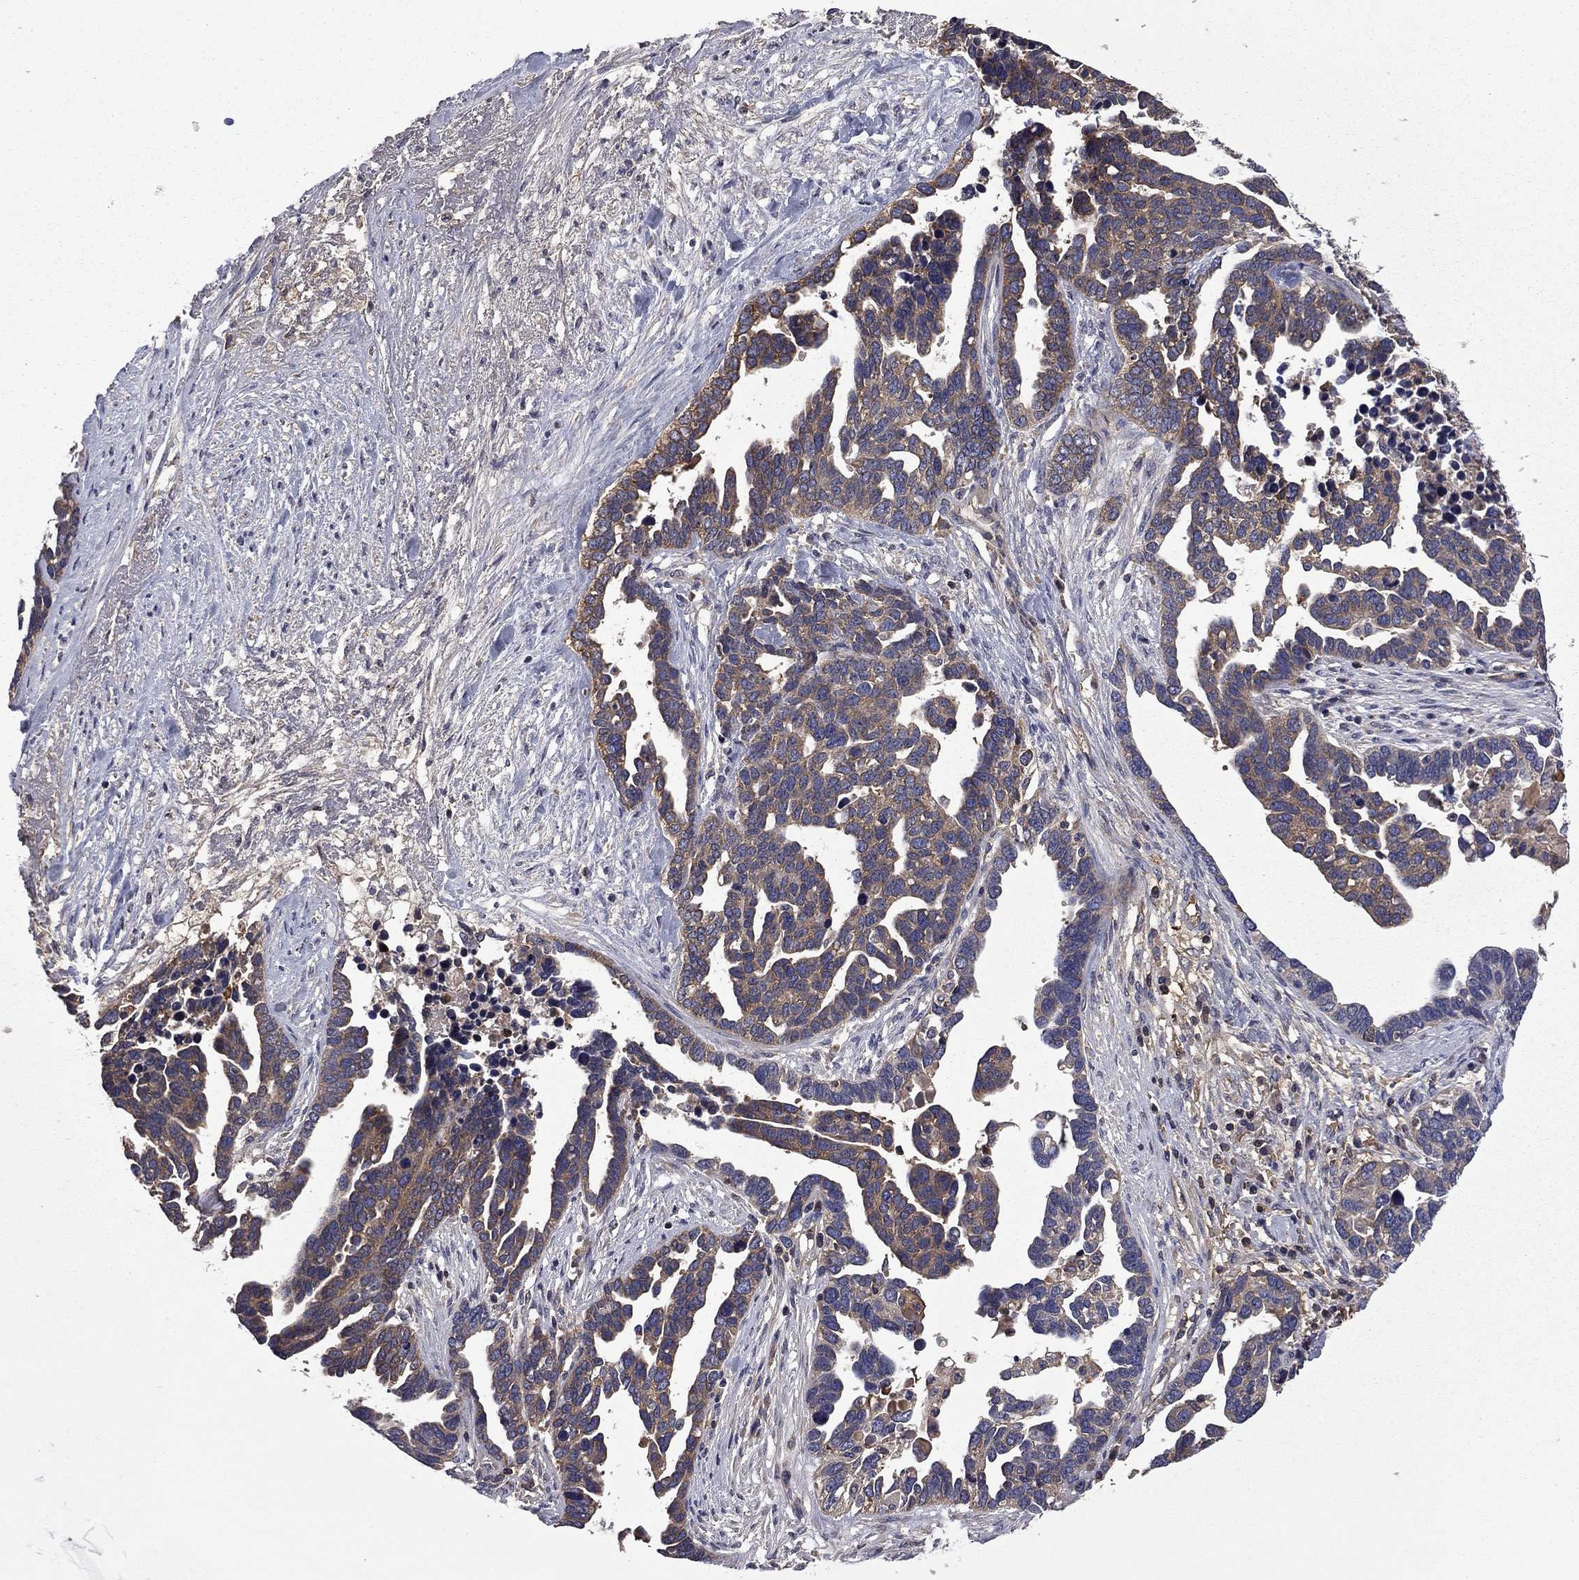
{"staining": {"intensity": "weak", "quantity": "25%-75%", "location": "cytoplasmic/membranous"}, "tissue": "ovarian cancer", "cell_type": "Tumor cells", "image_type": "cancer", "snomed": [{"axis": "morphology", "description": "Cystadenocarcinoma, serous, NOS"}, {"axis": "topography", "description": "Ovary"}], "caption": "IHC of ovarian serous cystadenocarcinoma exhibits low levels of weak cytoplasmic/membranous staining in approximately 25%-75% of tumor cells. Nuclei are stained in blue.", "gene": "CEACAM7", "patient": {"sex": "female", "age": 54}}